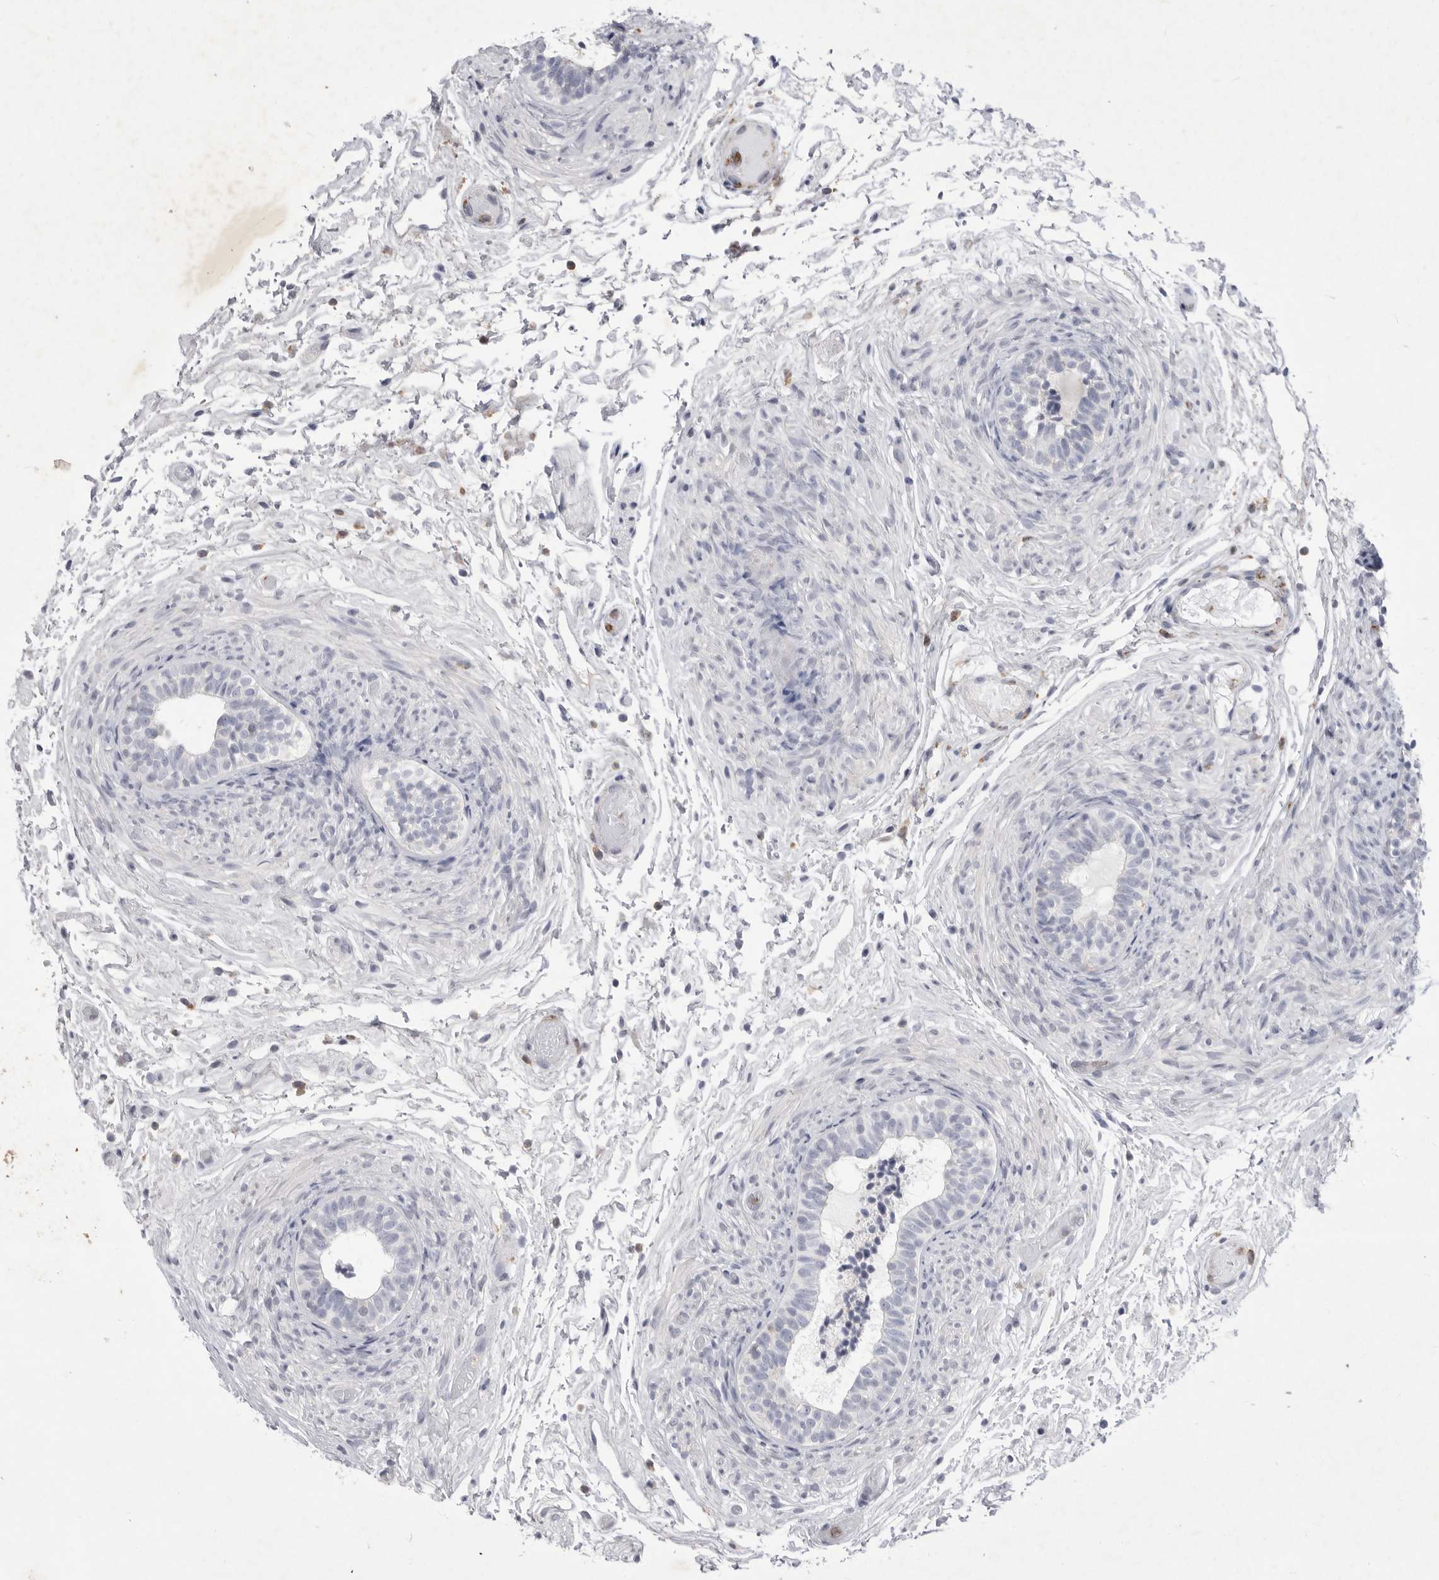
{"staining": {"intensity": "negative", "quantity": "none", "location": "none"}, "tissue": "epididymis", "cell_type": "Glandular cells", "image_type": "normal", "snomed": [{"axis": "morphology", "description": "Normal tissue, NOS"}, {"axis": "topography", "description": "Epididymis"}], "caption": "Human epididymis stained for a protein using IHC shows no expression in glandular cells.", "gene": "SIGLEC10", "patient": {"sex": "male", "age": 5}}